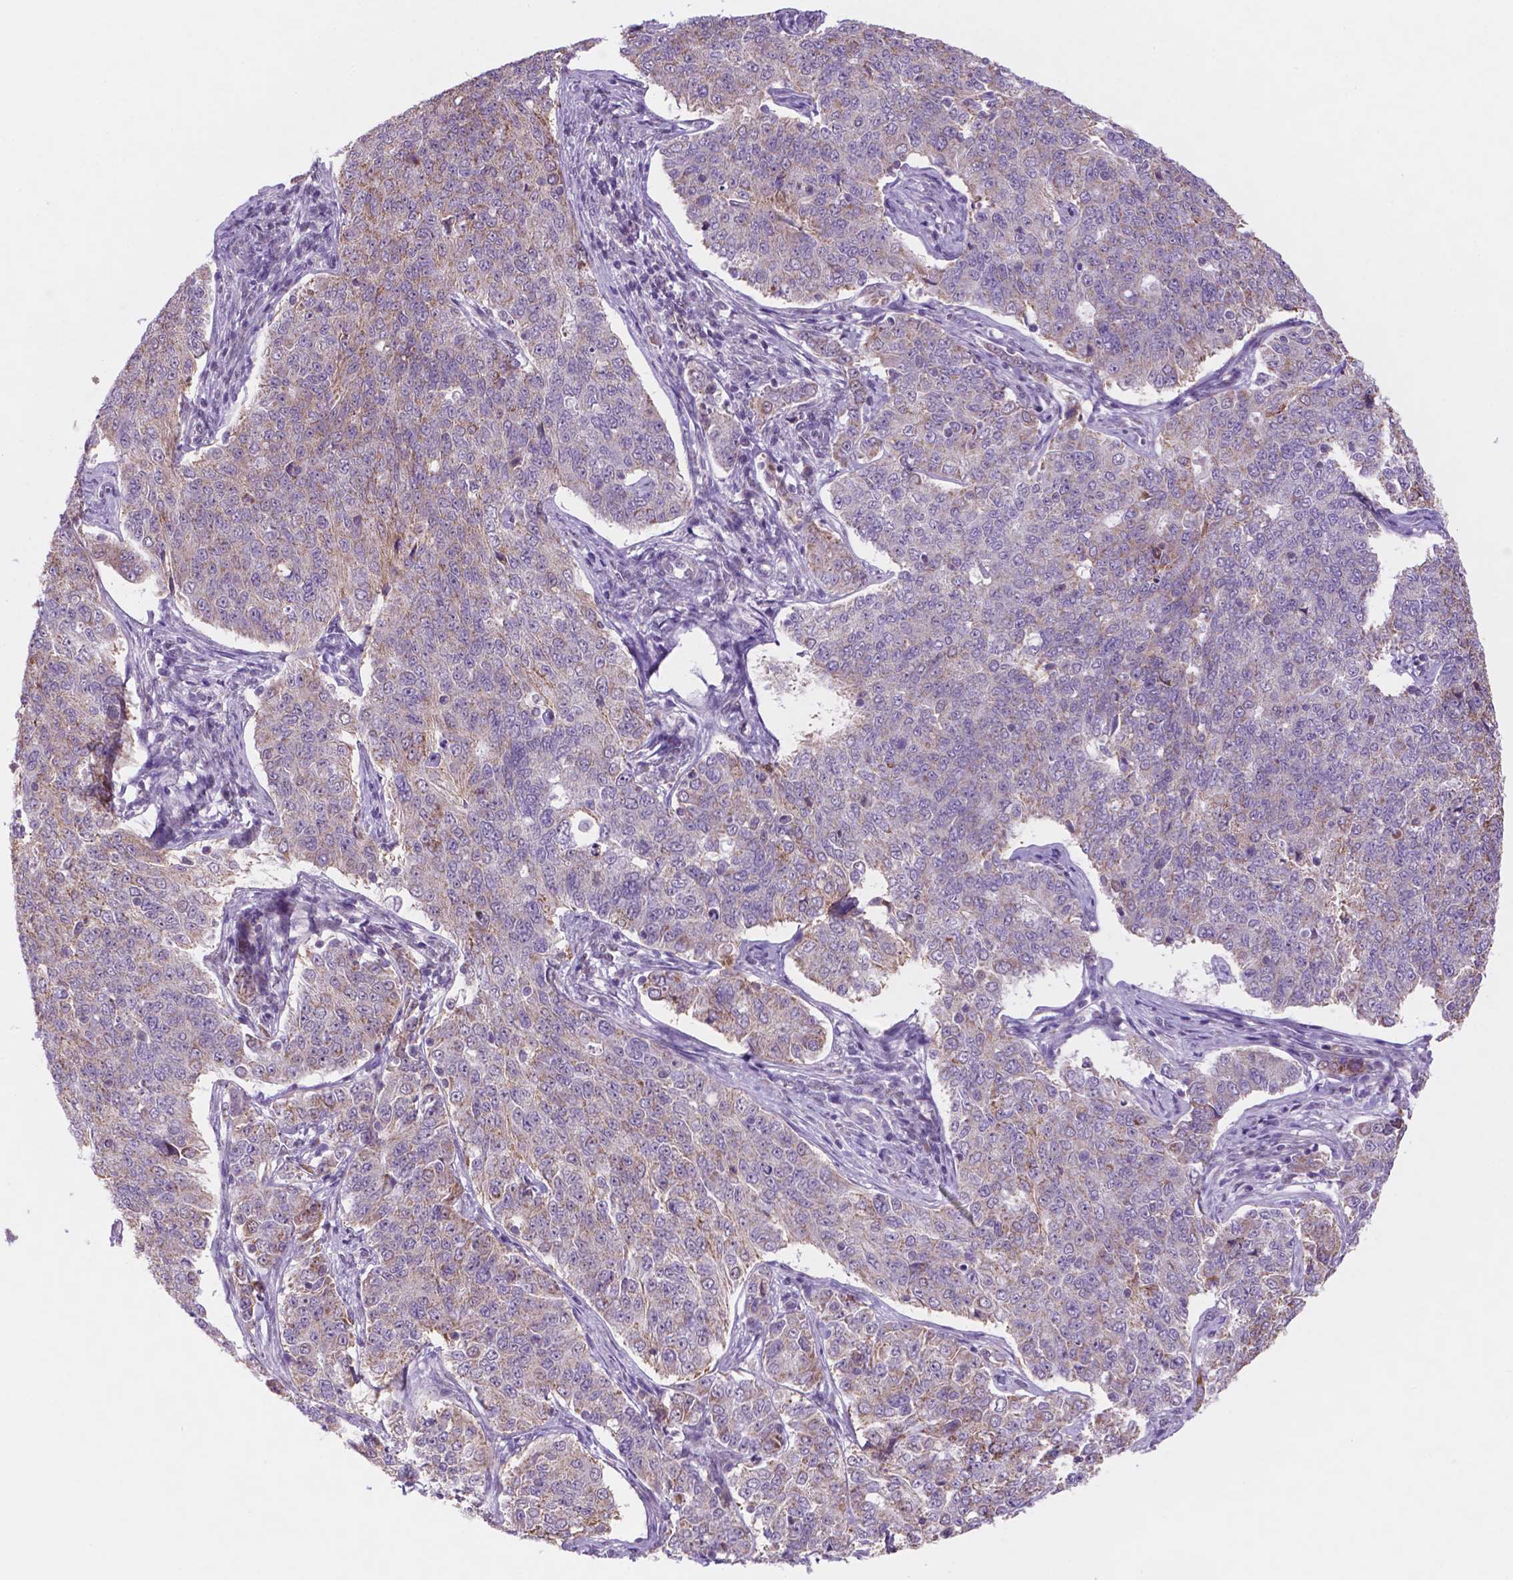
{"staining": {"intensity": "moderate", "quantity": "<25%", "location": "cytoplasmic/membranous"}, "tissue": "endometrial cancer", "cell_type": "Tumor cells", "image_type": "cancer", "snomed": [{"axis": "morphology", "description": "Adenocarcinoma, NOS"}, {"axis": "topography", "description": "Endometrium"}], "caption": "Immunohistochemical staining of endometrial adenocarcinoma demonstrates low levels of moderate cytoplasmic/membranous protein expression in about <25% of tumor cells.", "gene": "C18orf21", "patient": {"sex": "female", "age": 43}}